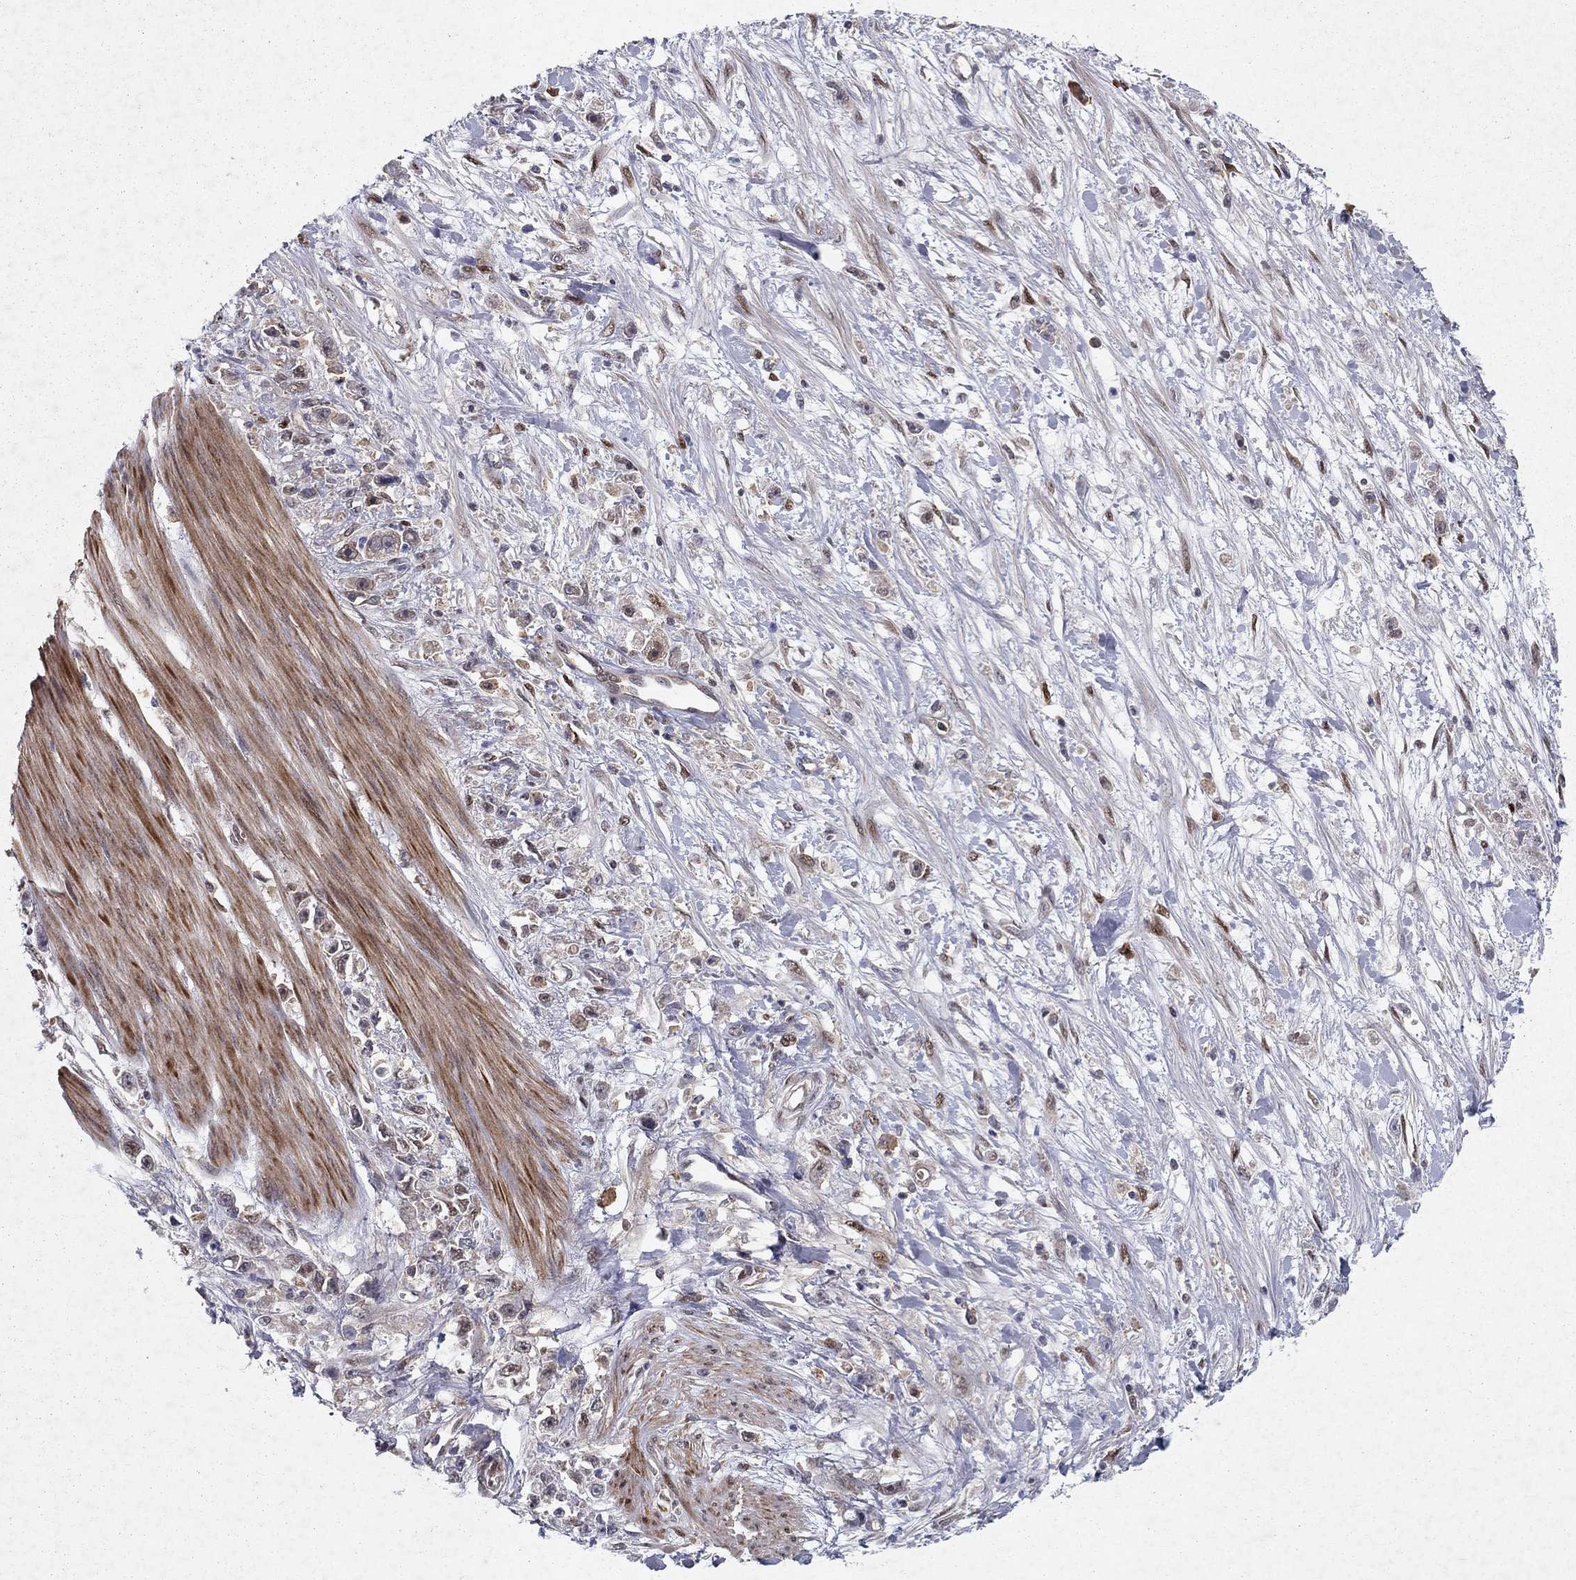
{"staining": {"intensity": "negative", "quantity": "none", "location": "none"}, "tissue": "stomach cancer", "cell_type": "Tumor cells", "image_type": "cancer", "snomed": [{"axis": "morphology", "description": "Adenocarcinoma, NOS"}, {"axis": "topography", "description": "Stomach"}], "caption": "The micrograph demonstrates no staining of tumor cells in stomach cancer.", "gene": "CRTC1", "patient": {"sex": "female", "age": 59}}